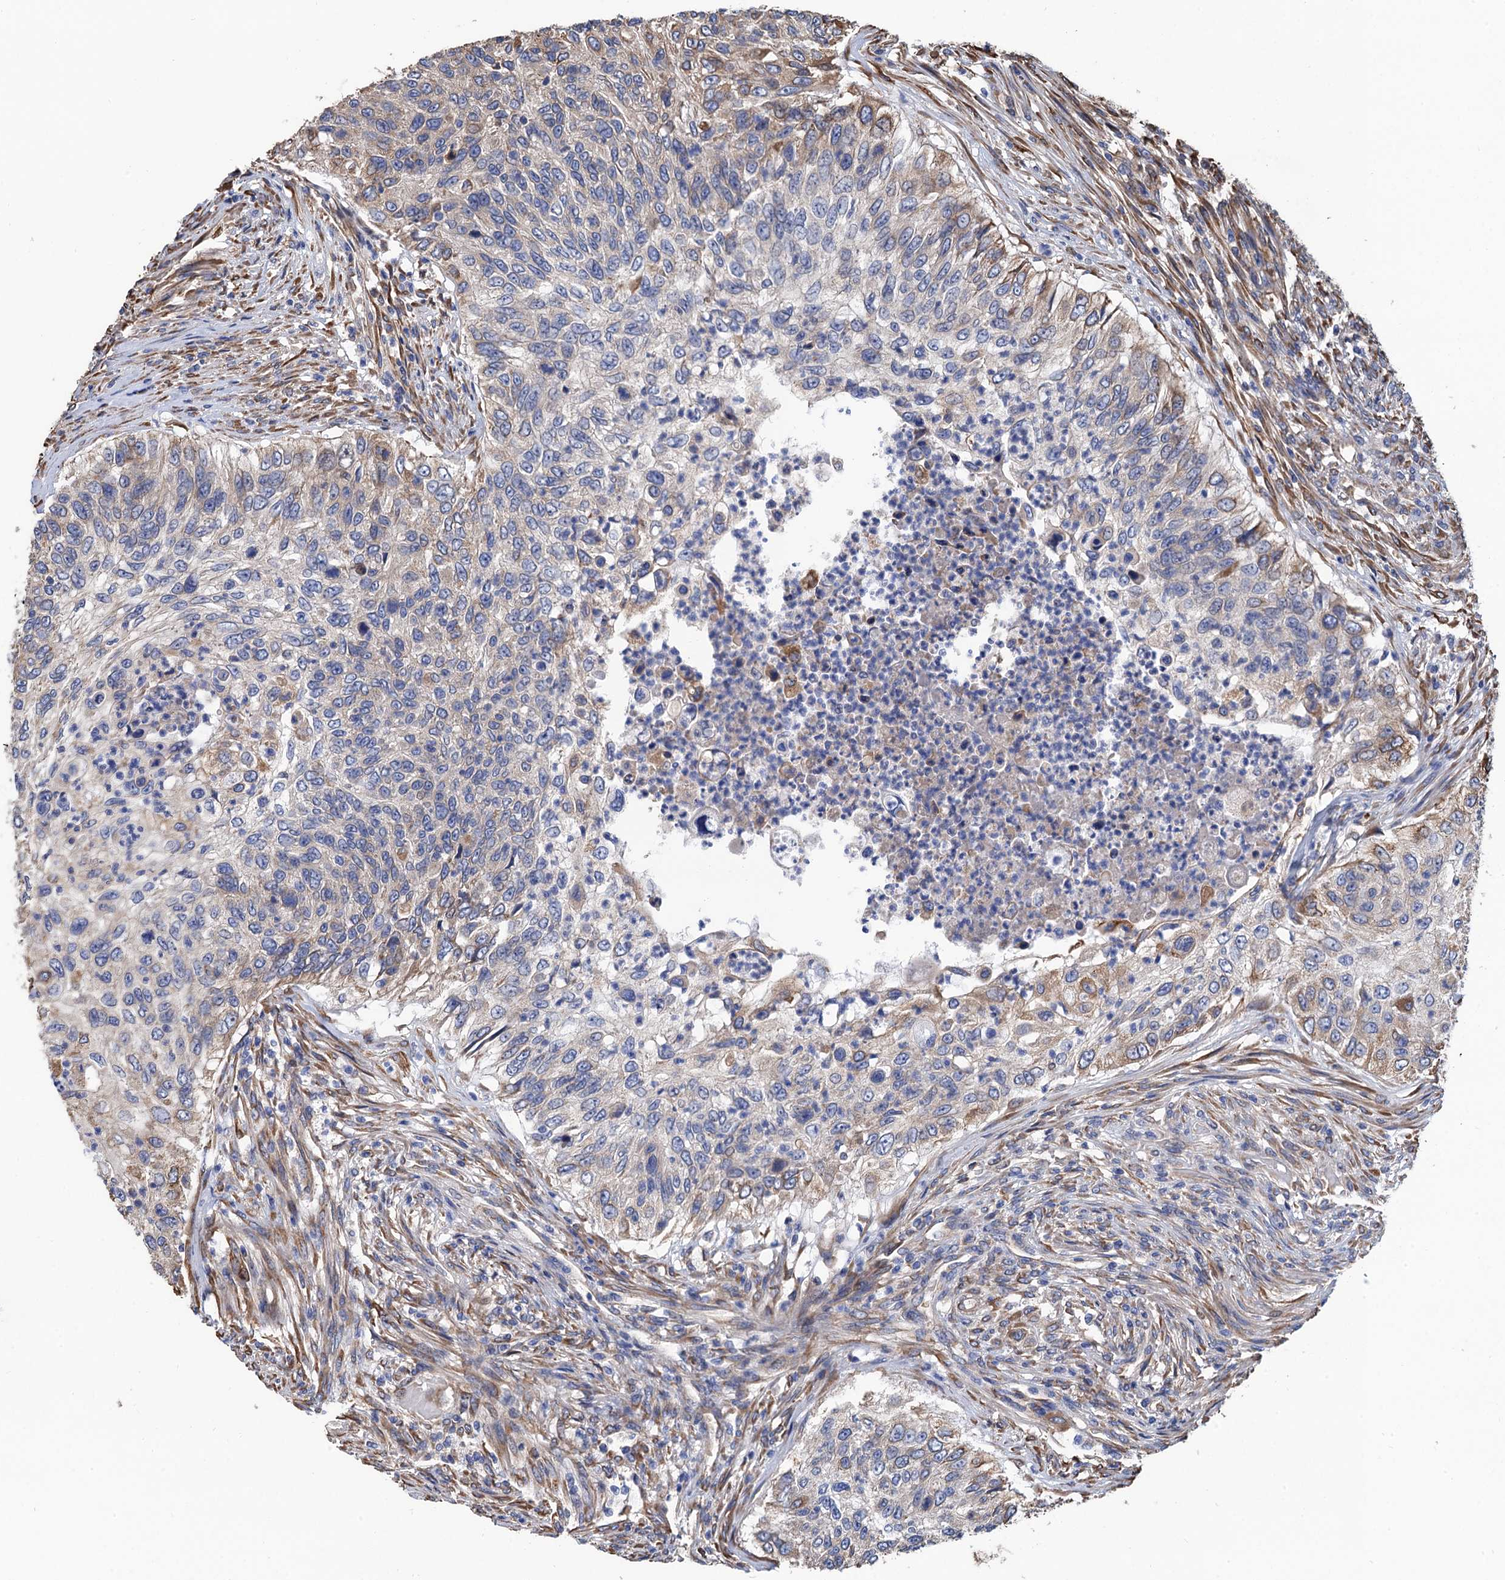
{"staining": {"intensity": "negative", "quantity": "none", "location": "none"}, "tissue": "urothelial cancer", "cell_type": "Tumor cells", "image_type": "cancer", "snomed": [{"axis": "morphology", "description": "Urothelial carcinoma, High grade"}, {"axis": "topography", "description": "Urinary bladder"}], "caption": "Immunohistochemistry histopathology image of neoplastic tissue: urothelial cancer stained with DAB (3,3'-diaminobenzidine) shows no significant protein staining in tumor cells. (DAB IHC with hematoxylin counter stain).", "gene": "CNNM1", "patient": {"sex": "female", "age": 60}}